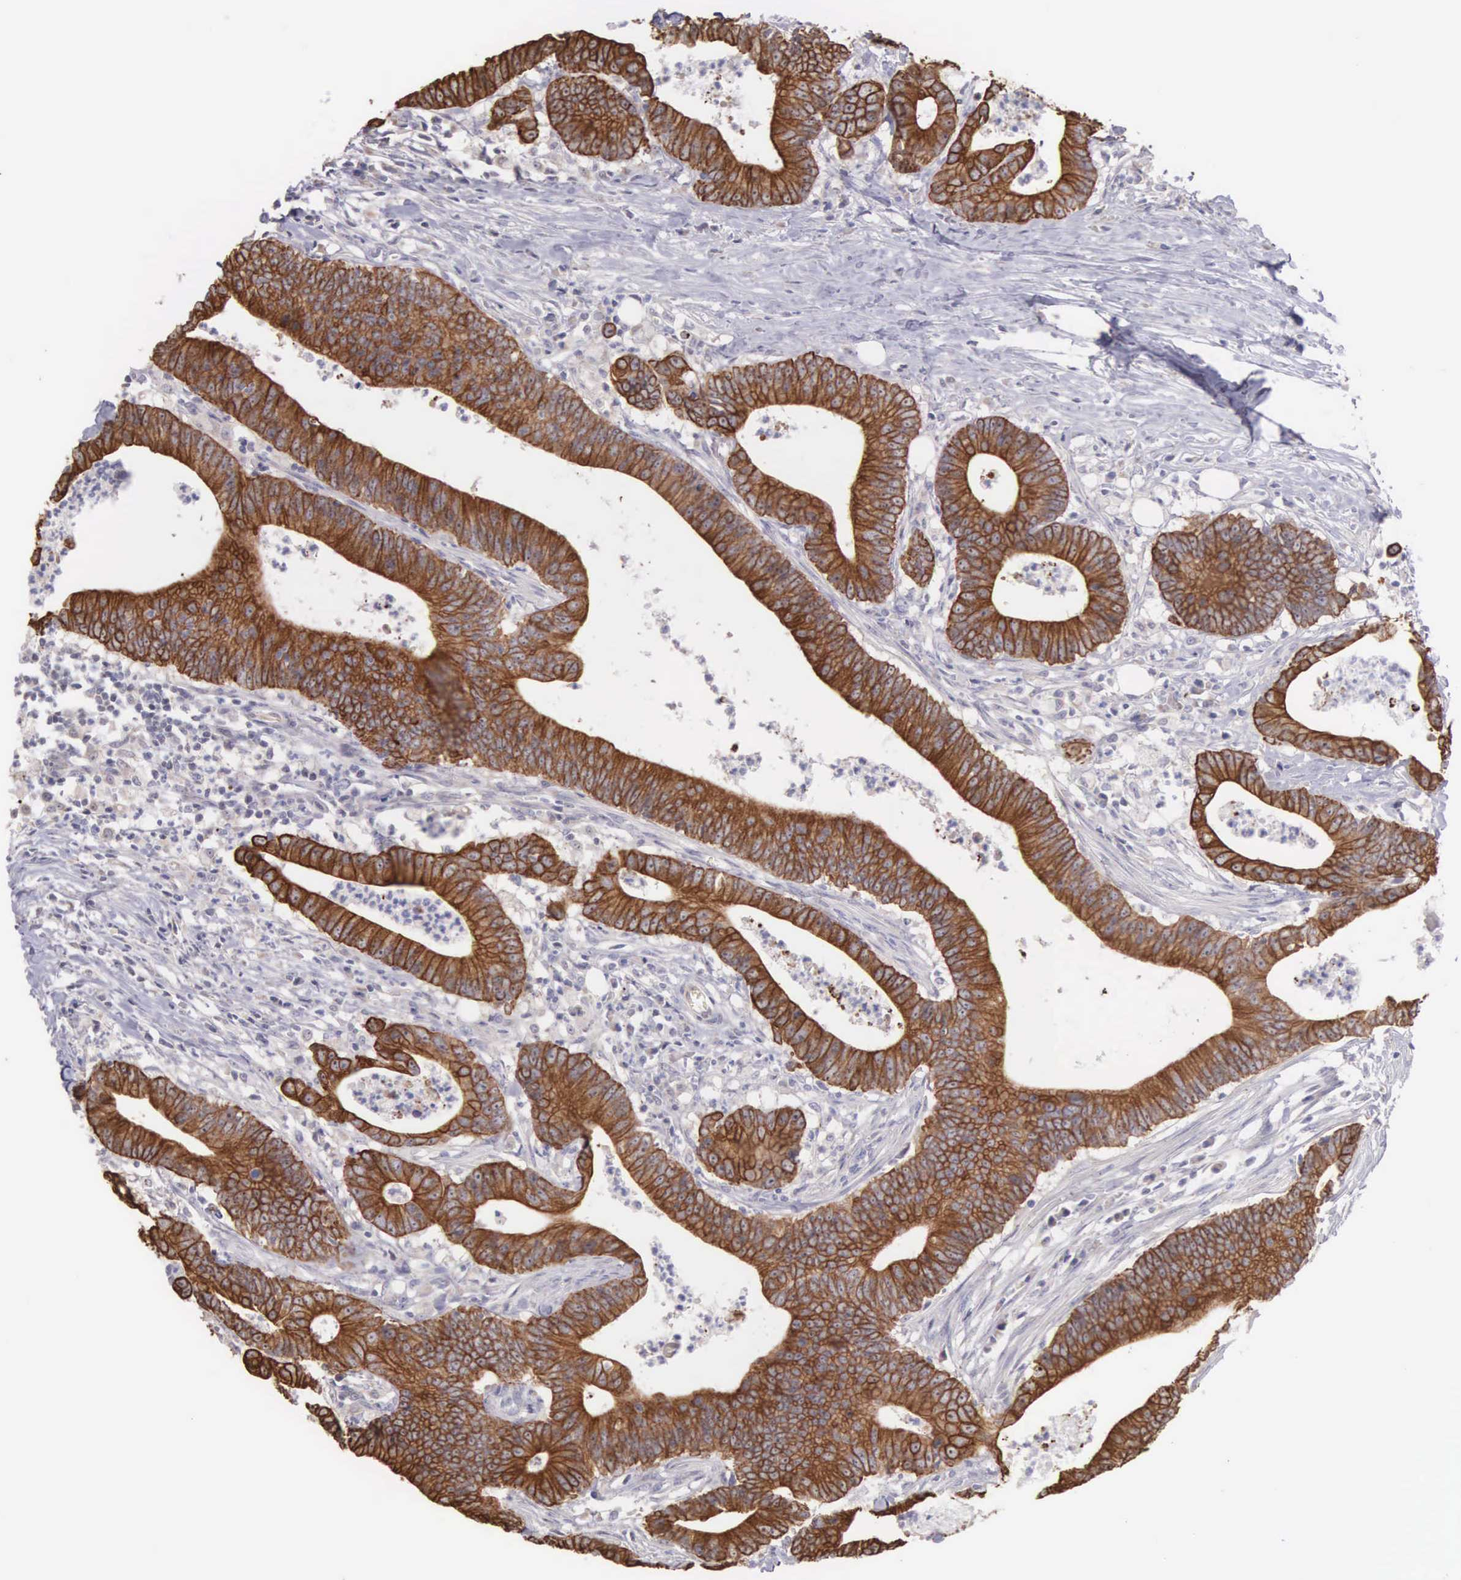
{"staining": {"intensity": "strong", "quantity": ">75%", "location": "cytoplasmic/membranous"}, "tissue": "colorectal cancer", "cell_type": "Tumor cells", "image_type": "cancer", "snomed": [{"axis": "morphology", "description": "Adenocarcinoma, NOS"}, {"axis": "topography", "description": "Colon"}], "caption": "Colorectal cancer (adenocarcinoma) tissue exhibits strong cytoplasmic/membranous staining in about >75% of tumor cells, visualized by immunohistochemistry.", "gene": "PIR", "patient": {"sex": "male", "age": 55}}